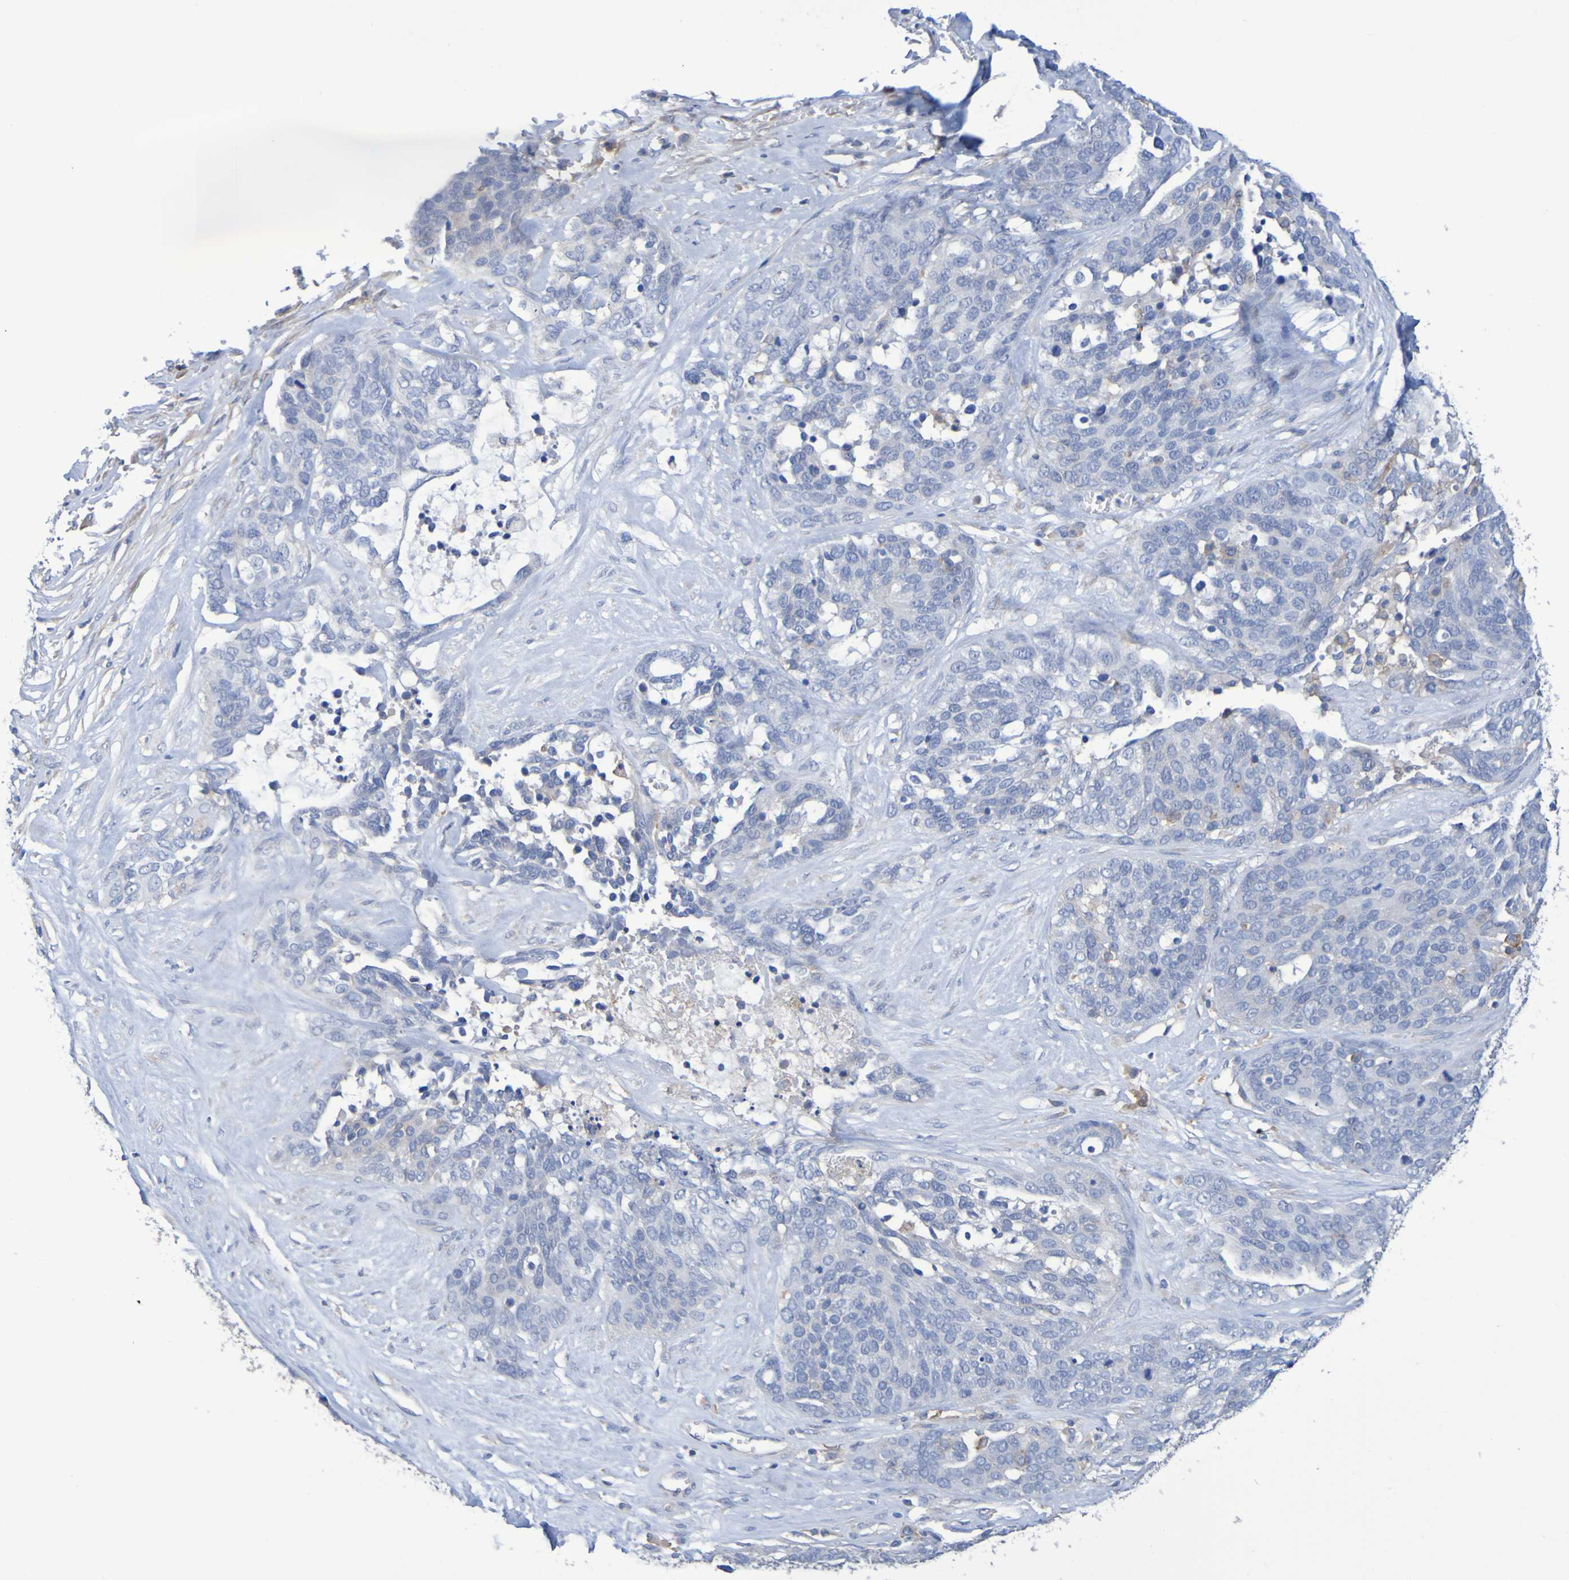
{"staining": {"intensity": "negative", "quantity": "none", "location": "none"}, "tissue": "ovarian cancer", "cell_type": "Tumor cells", "image_type": "cancer", "snomed": [{"axis": "morphology", "description": "Cystadenocarcinoma, serous, NOS"}, {"axis": "topography", "description": "Ovary"}], "caption": "The histopathology image exhibits no significant expression in tumor cells of ovarian cancer.", "gene": "SLC3A2", "patient": {"sex": "female", "age": 44}}